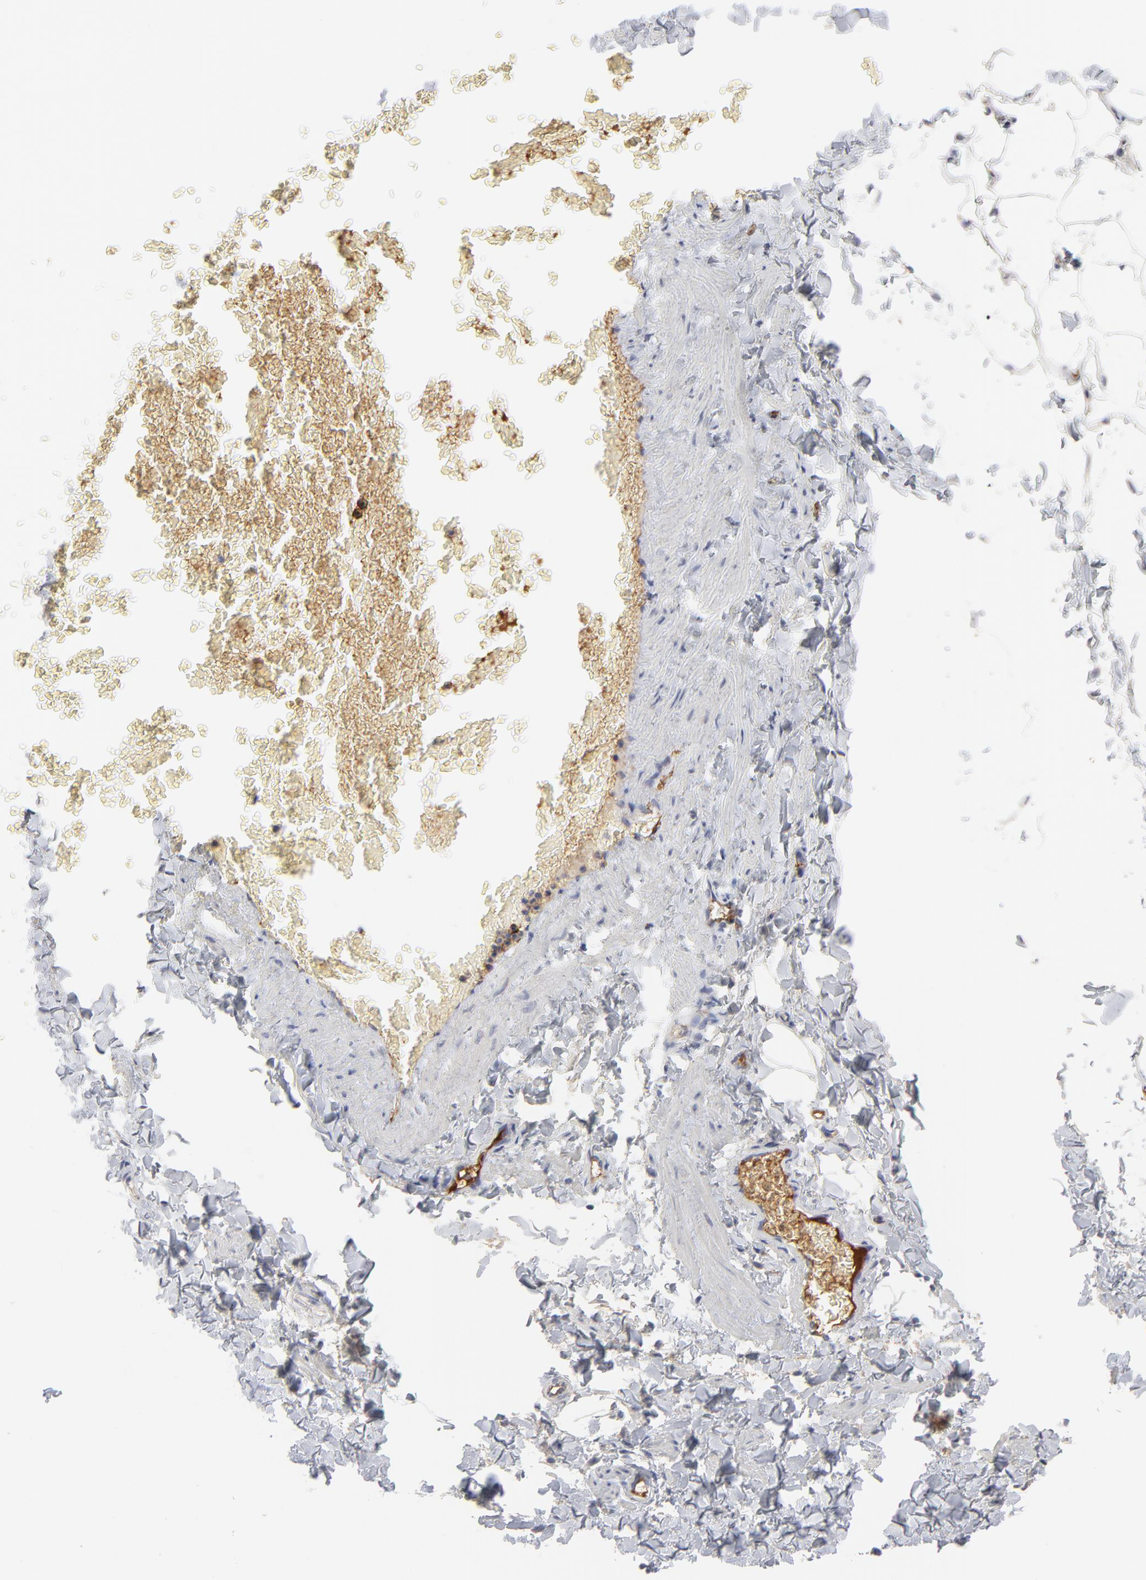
{"staining": {"intensity": "negative", "quantity": "none", "location": "none"}, "tissue": "adipose tissue", "cell_type": "Adipocytes", "image_type": "normal", "snomed": [{"axis": "morphology", "description": "Normal tissue, NOS"}, {"axis": "topography", "description": "Vascular tissue"}], "caption": "Adipocytes show no significant protein expression in benign adipose tissue.", "gene": "CCR3", "patient": {"sex": "male", "age": 41}}